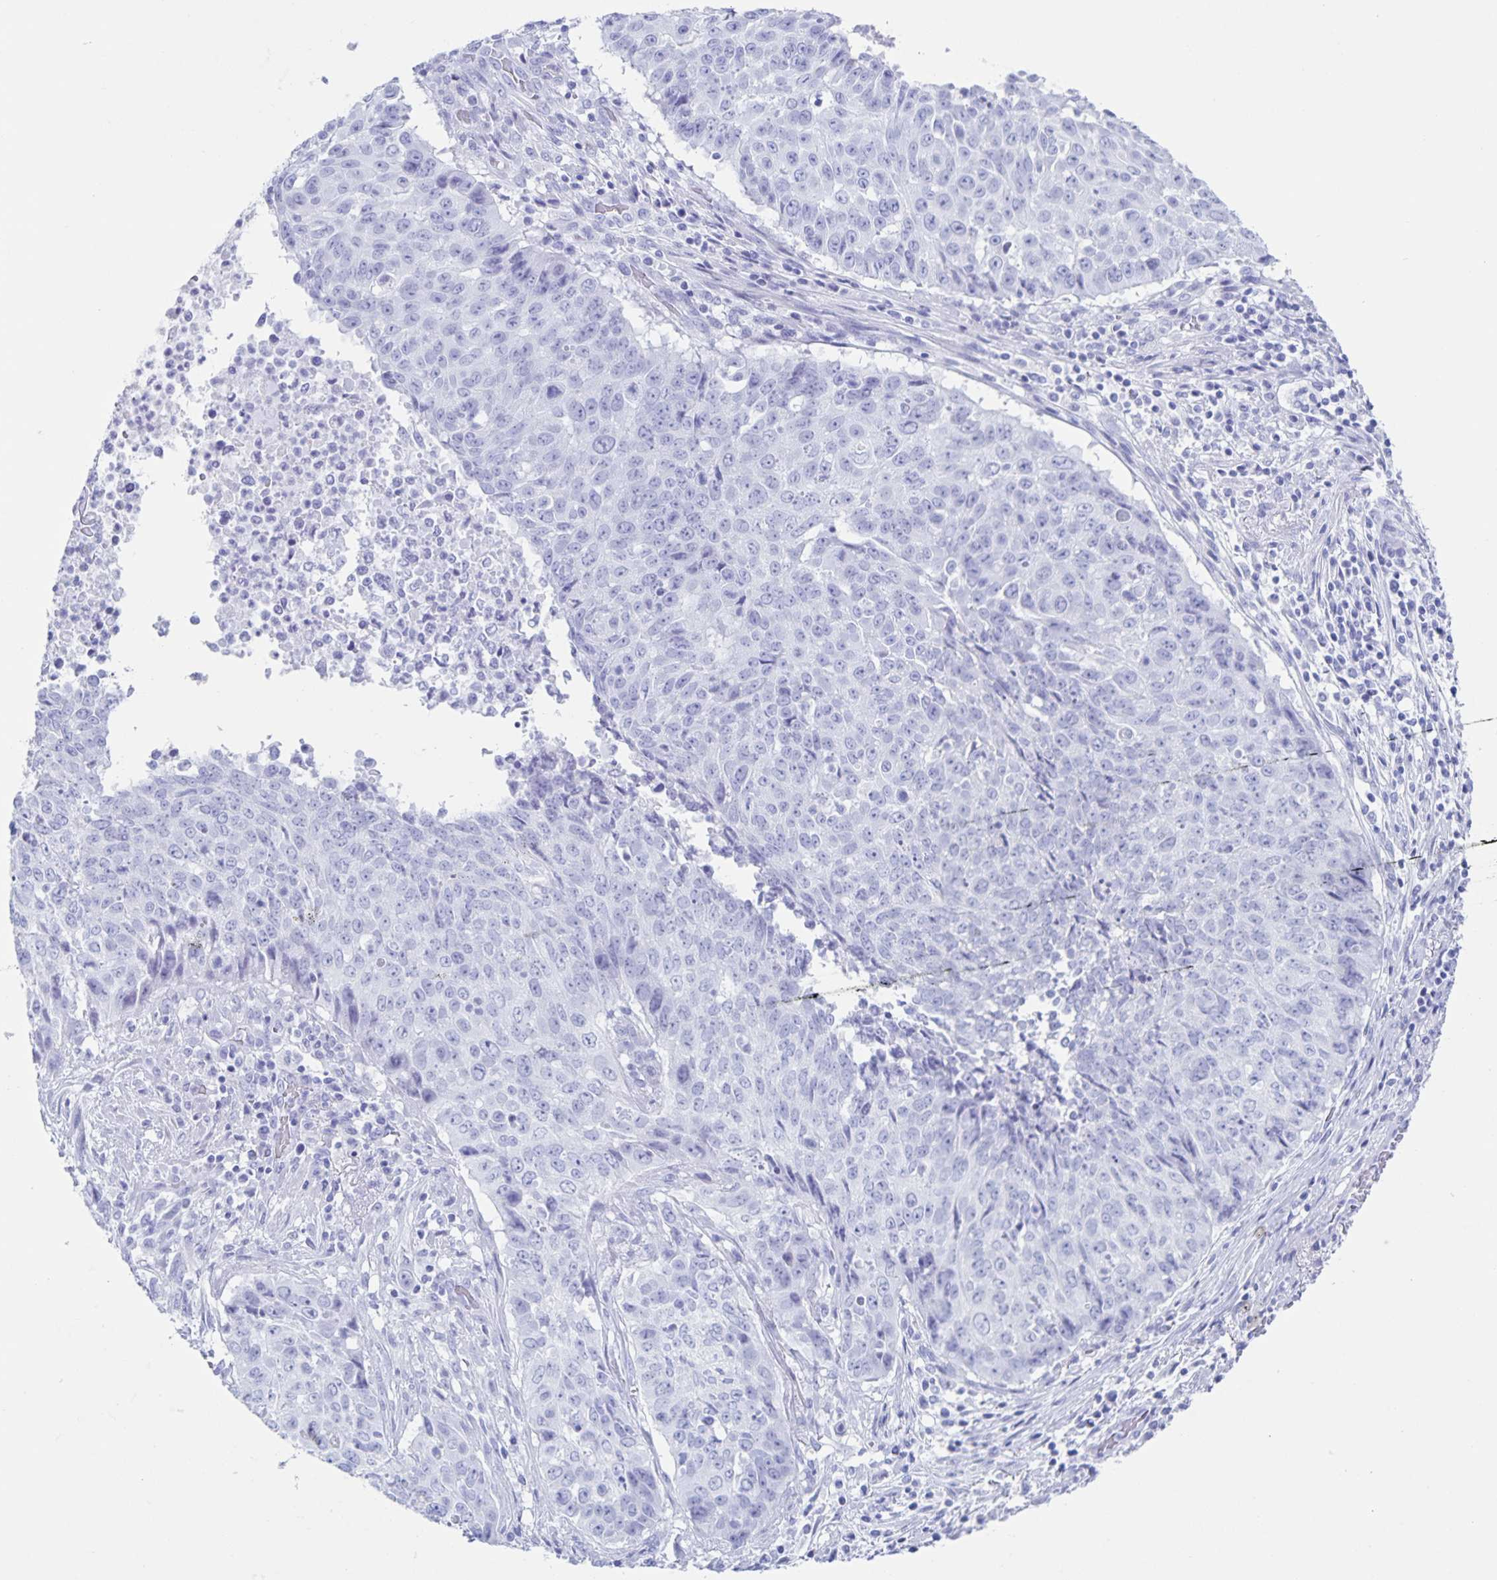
{"staining": {"intensity": "negative", "quantity": "none", "location": "none"}, "tissue": "lung cancer", "cell_type": "Tumor cells", "image_type": "cancer", "snomed": [{"axis": "morphology", "description": "Normal tissue, NOS"}, {"axis": "morphology", "description": "Squamous cell carcinoma, NOS"}, {"axis": "topography", "description": "Bronchus"}, {"axis": "topography", "description": "Lung"}], "caption": "Immunohistochemistry image of neoplastic tissue: lung cancer (squamous cell carcinoma) stained with DAB demonstrates no significant protein expression in tumor cells. The staining was performed using DAB to visualize the protein expression in brown, while the nuclei were stained in blue with hematoxylin (Magnification: 20x).", "gene": "C12orf56", "patient": {"sex": "male", "age": 64}}